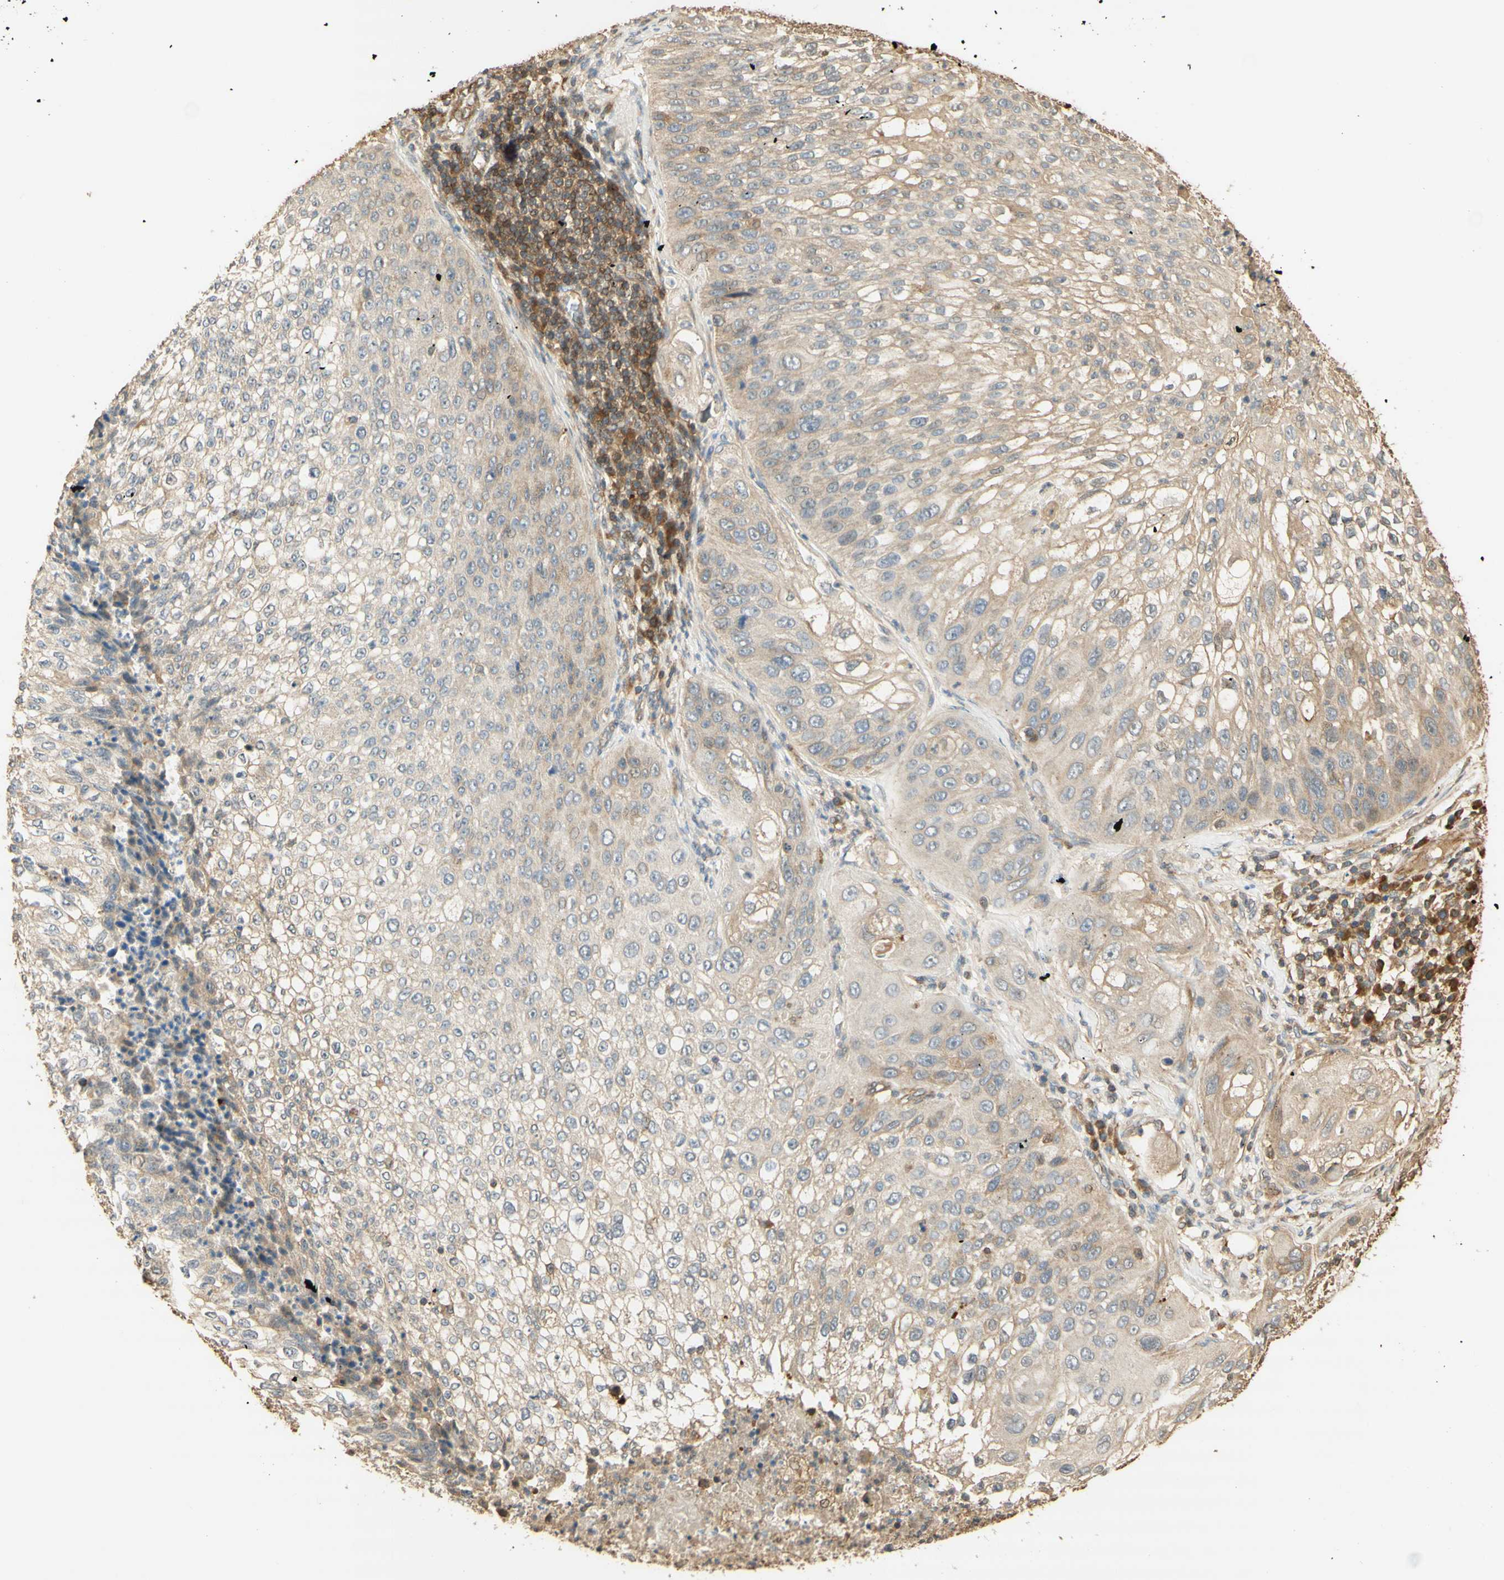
{"staining": {"intensity": "weak", "quantity": "25%-75%", "location": "cytoplasmic/membranous"}, "tissue": "lung cancer", "cell_type": "Tumor cells", "image_type": "cancer", "snomed": [{"axis": "morphology", "description": "Inflammation, NOS"}, {"axis": "morphology", "description": "Squamous cell carcinoma, NOS"}, {"axis": "topography", "description": "Lymph node"}, {"axis": "topography", "description": "Soft tissue"}, {"axis": "topography", "description": "Lung"}], "caption": "Weak cytoplasmic/membranous staining for a protein is appreciated in approximately 25%-75% of tumor cells of squamous cell carcinoma (lung) using immunohistochemistry (IHC).", "gene": "AGER", "patient": {"sex": "male", "age": 66}}